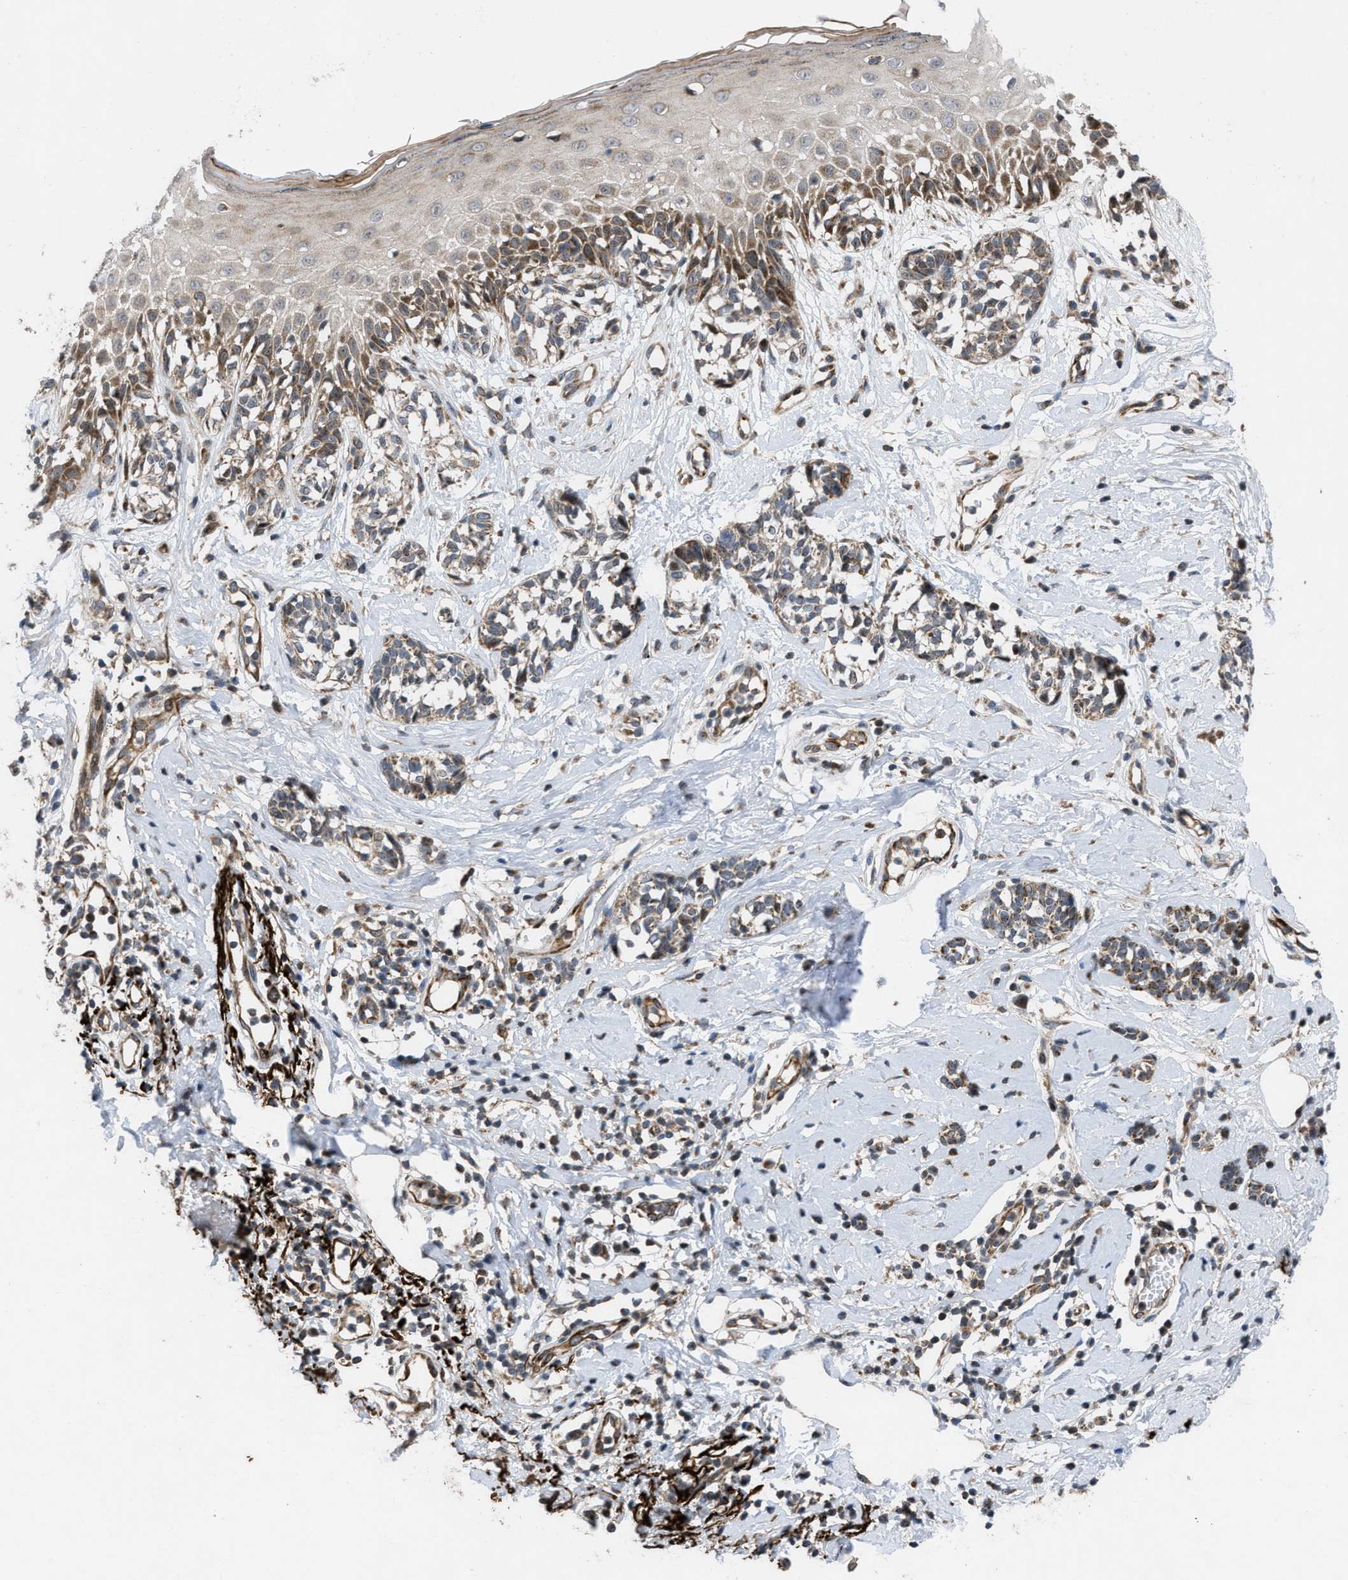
{"staining": {"intensity": "moderate", "quantity": ">75%", "location": "cytoplasmic/membranous"}, "tissue": "melanoma", "cell_type": "Tumor cells", "image_type": "cancer", "snomed": [{"axis": "morphology", "description": "Malignant melanoma, NOS"}, {"axis": "topography", "description": "Skin"}], "caption": "The immunohistochemical stain labels moderate cytoplasmic/membranous positivity in tumor cells of malignant melanoma tissue. (DAB = brown stain, brightfield microscopy at high magnification).", "gene": "AP3M2", "patient": {"sex": "male", "age": 64}}